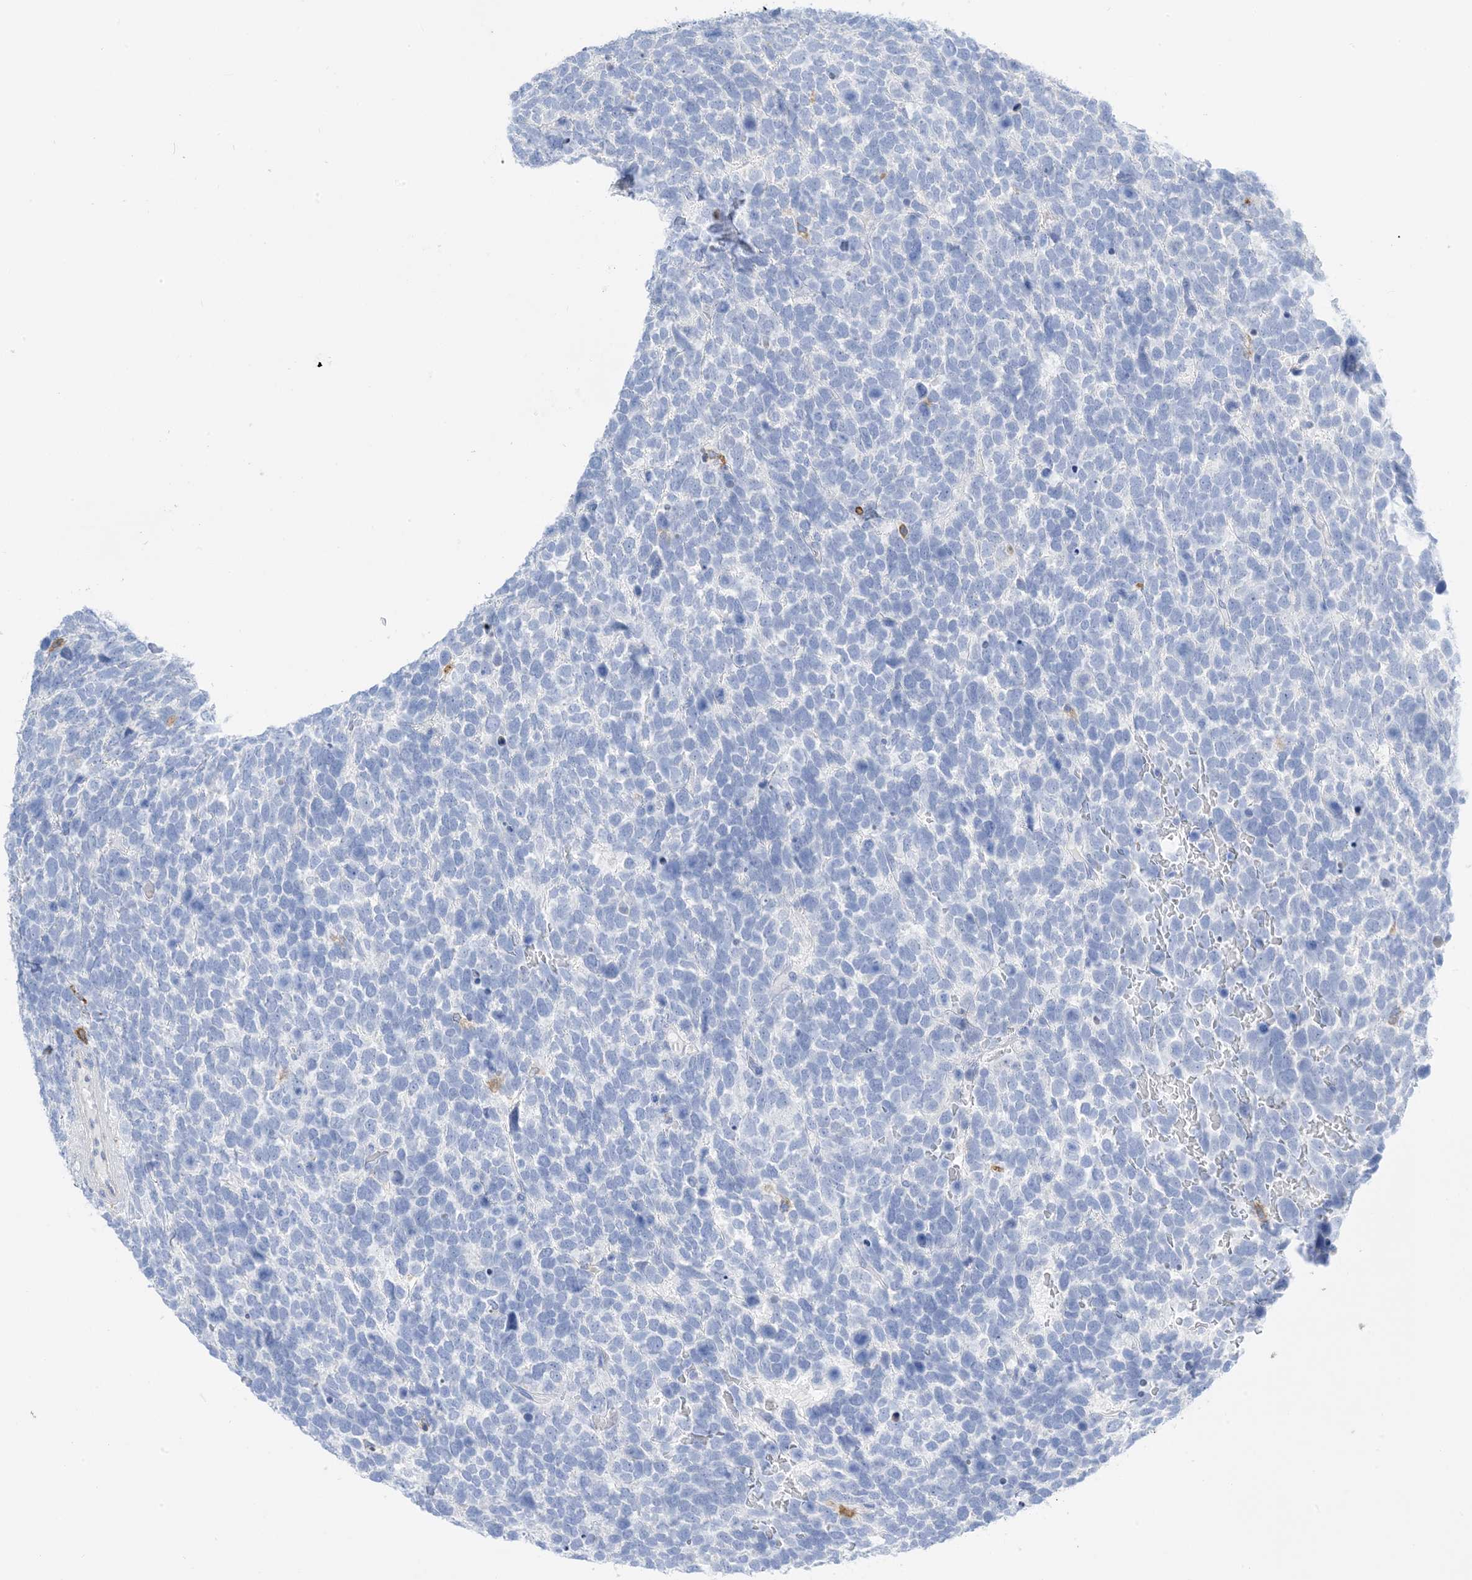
{"staining": {"intensity": "negative", "quantity": "none", "location": "none"}, "tissue": "urothelial cancer", "cell_type": "Tumor cells", "image_type": "cancer", "snomed": [{"axis": "morphology", "description": "Urothelial carcinoma, High grade"}, {"axis": "topography", "description": "Urinary bladder"}], "caption": "Urothelial carcinoma (high-grade) stained for a protein using immunohistochemistry displays no positivity tumor cells.", "gene": "DPH3", "patient": {"sex": "female", "age": 82}}